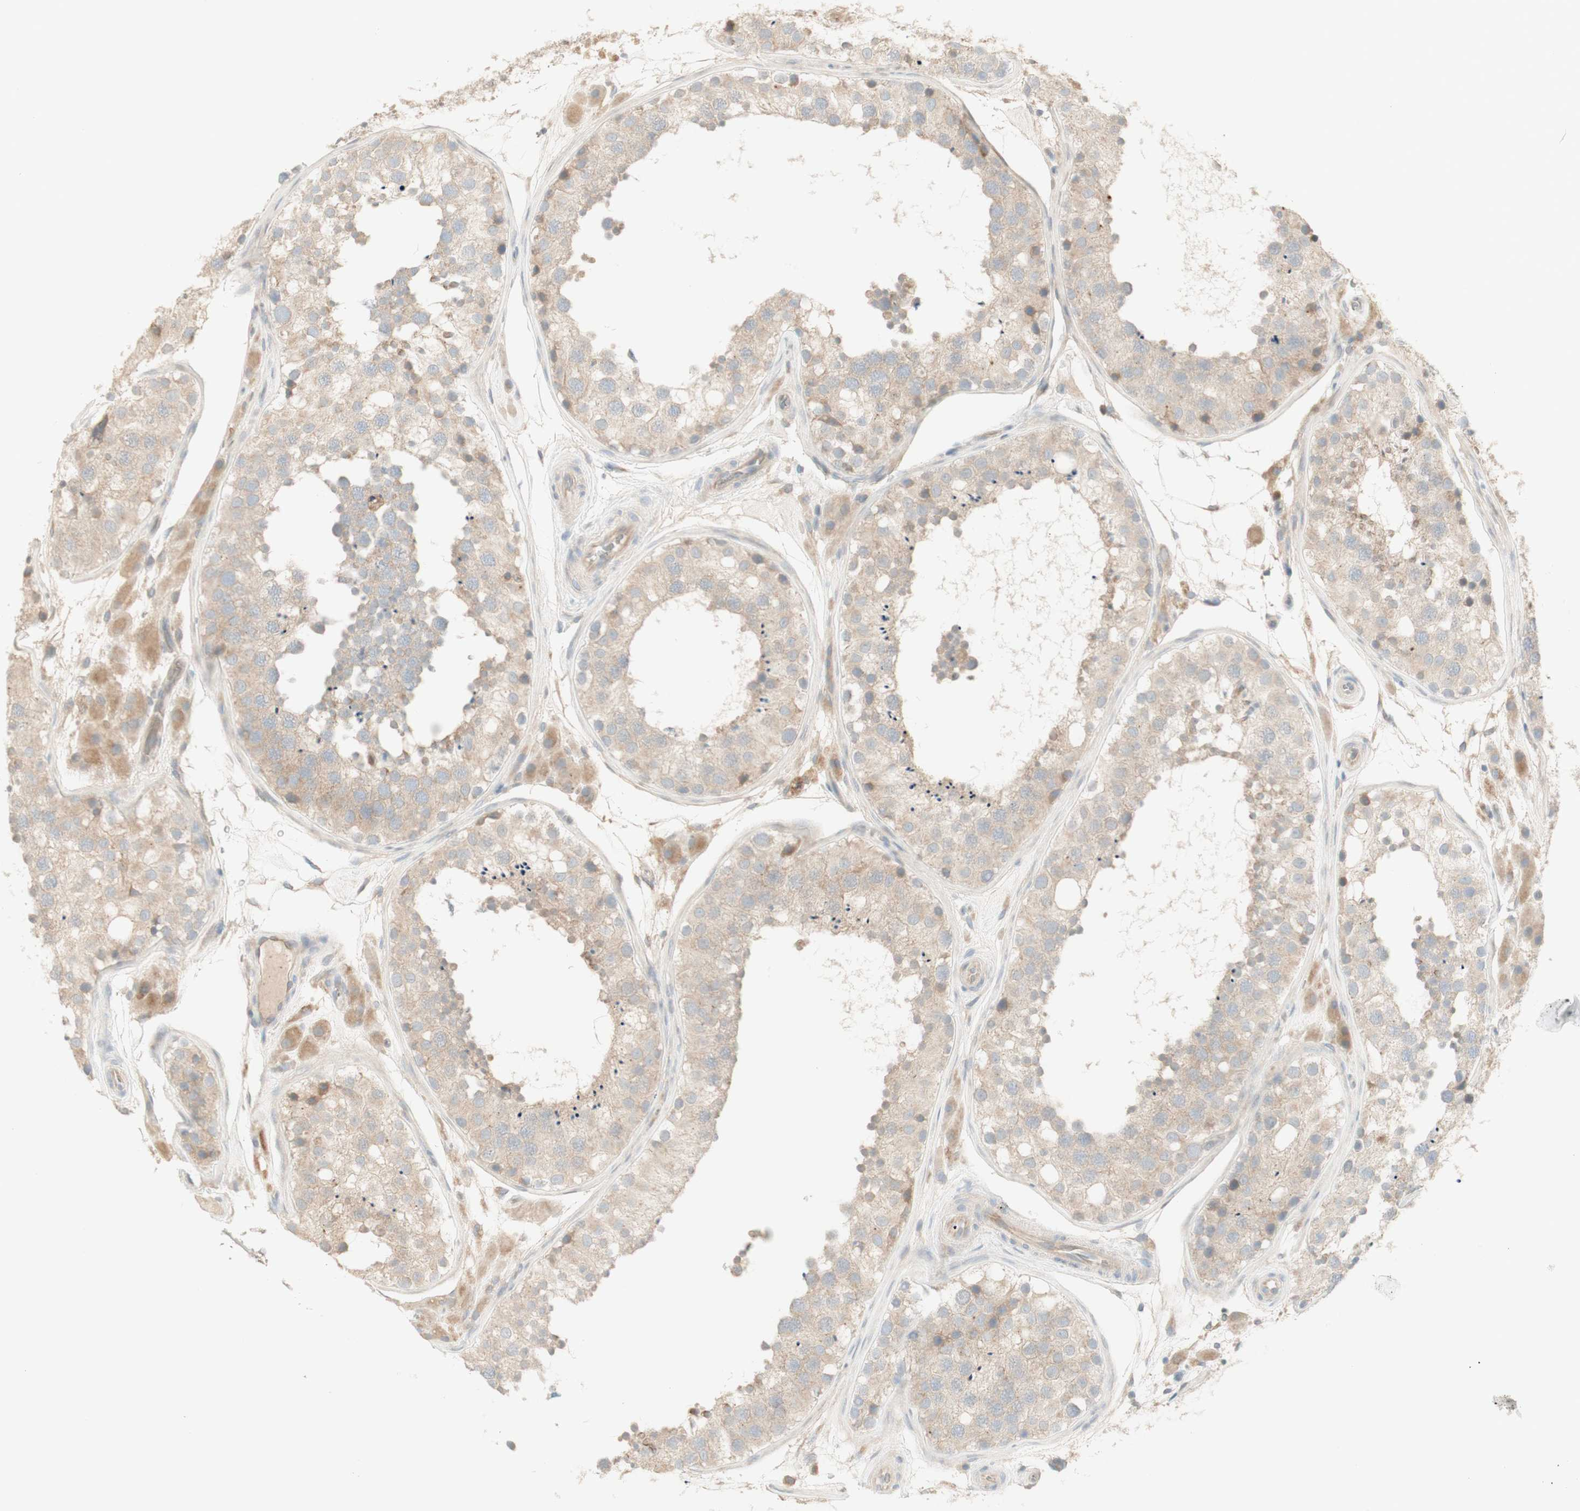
{"staining": {"intensity": "weak", "quantity": ">75%", "location": "cytoplasmic/membranous"}, "tissue": "testis", "cell_type": "Cells in seminiferous ducts", "image_type": "normal", "snomed": [{"axis": "morphology", "description": "Normal tissue, NOS"}, {"axis": "topography", "description": "Testis"}], "caption": "The micrograph shows immunohistochemical staining of normal testis. There is weak cytoplasmic/membranous expression is seen in about >75% of cells in seminiferous ducts.", "gene": "PTGER4", "patient": {"sex": "male", "age": 26}}